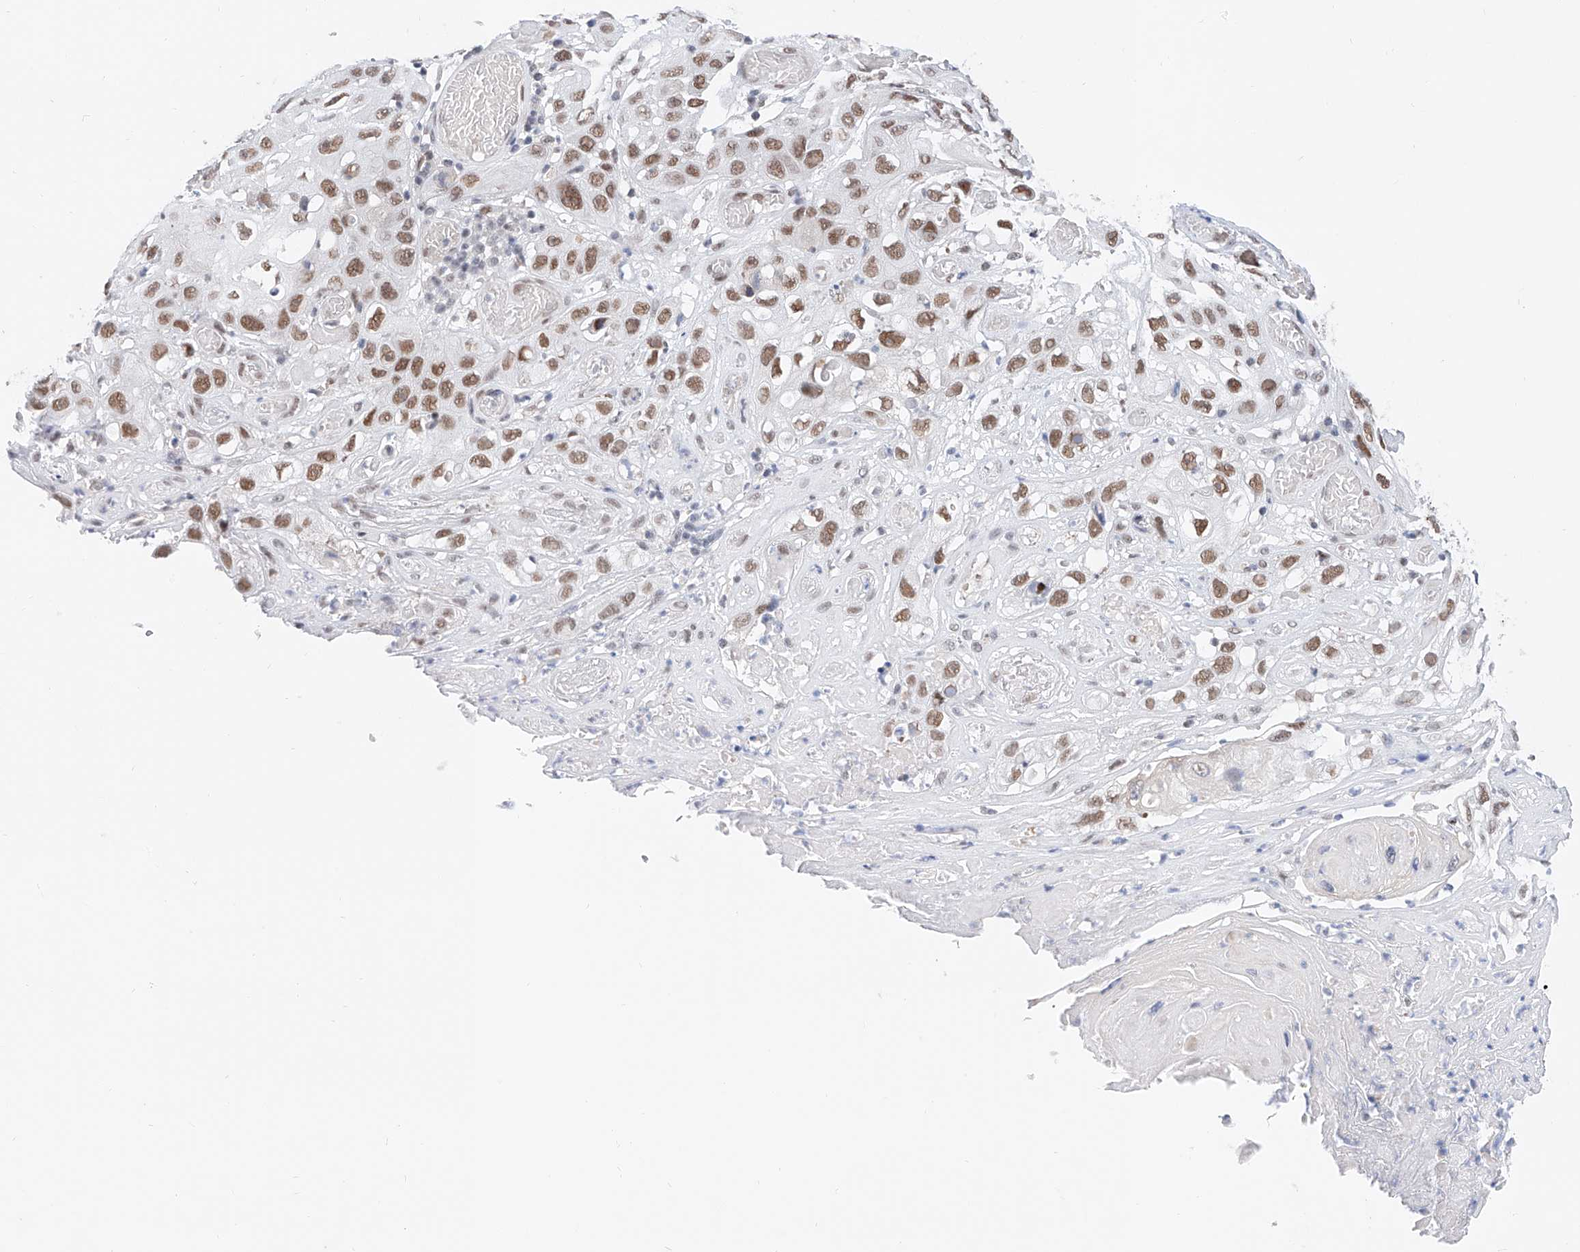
{"staining": {"intensity": "moderate", "quantity": ">75%", "location": "nuclear"}, "tissue": "skin cancer", "cell_type": "Tumor cells", "image_type": "cancer", "snomed": [{"axis": "morphology", "description": "Squamous cell carcinoma, NOS"}, {"axis": "topography", "description": "Skin"}], "caption": "Moderate nuclear positivity for a protein is present in about >75% of tumor cells of skin cancer (squamous cell carcinoma) using immunohistochemistry (IHC).", "gene": "SNRNP200", "patient": {"sex": "male", "age": 55}}